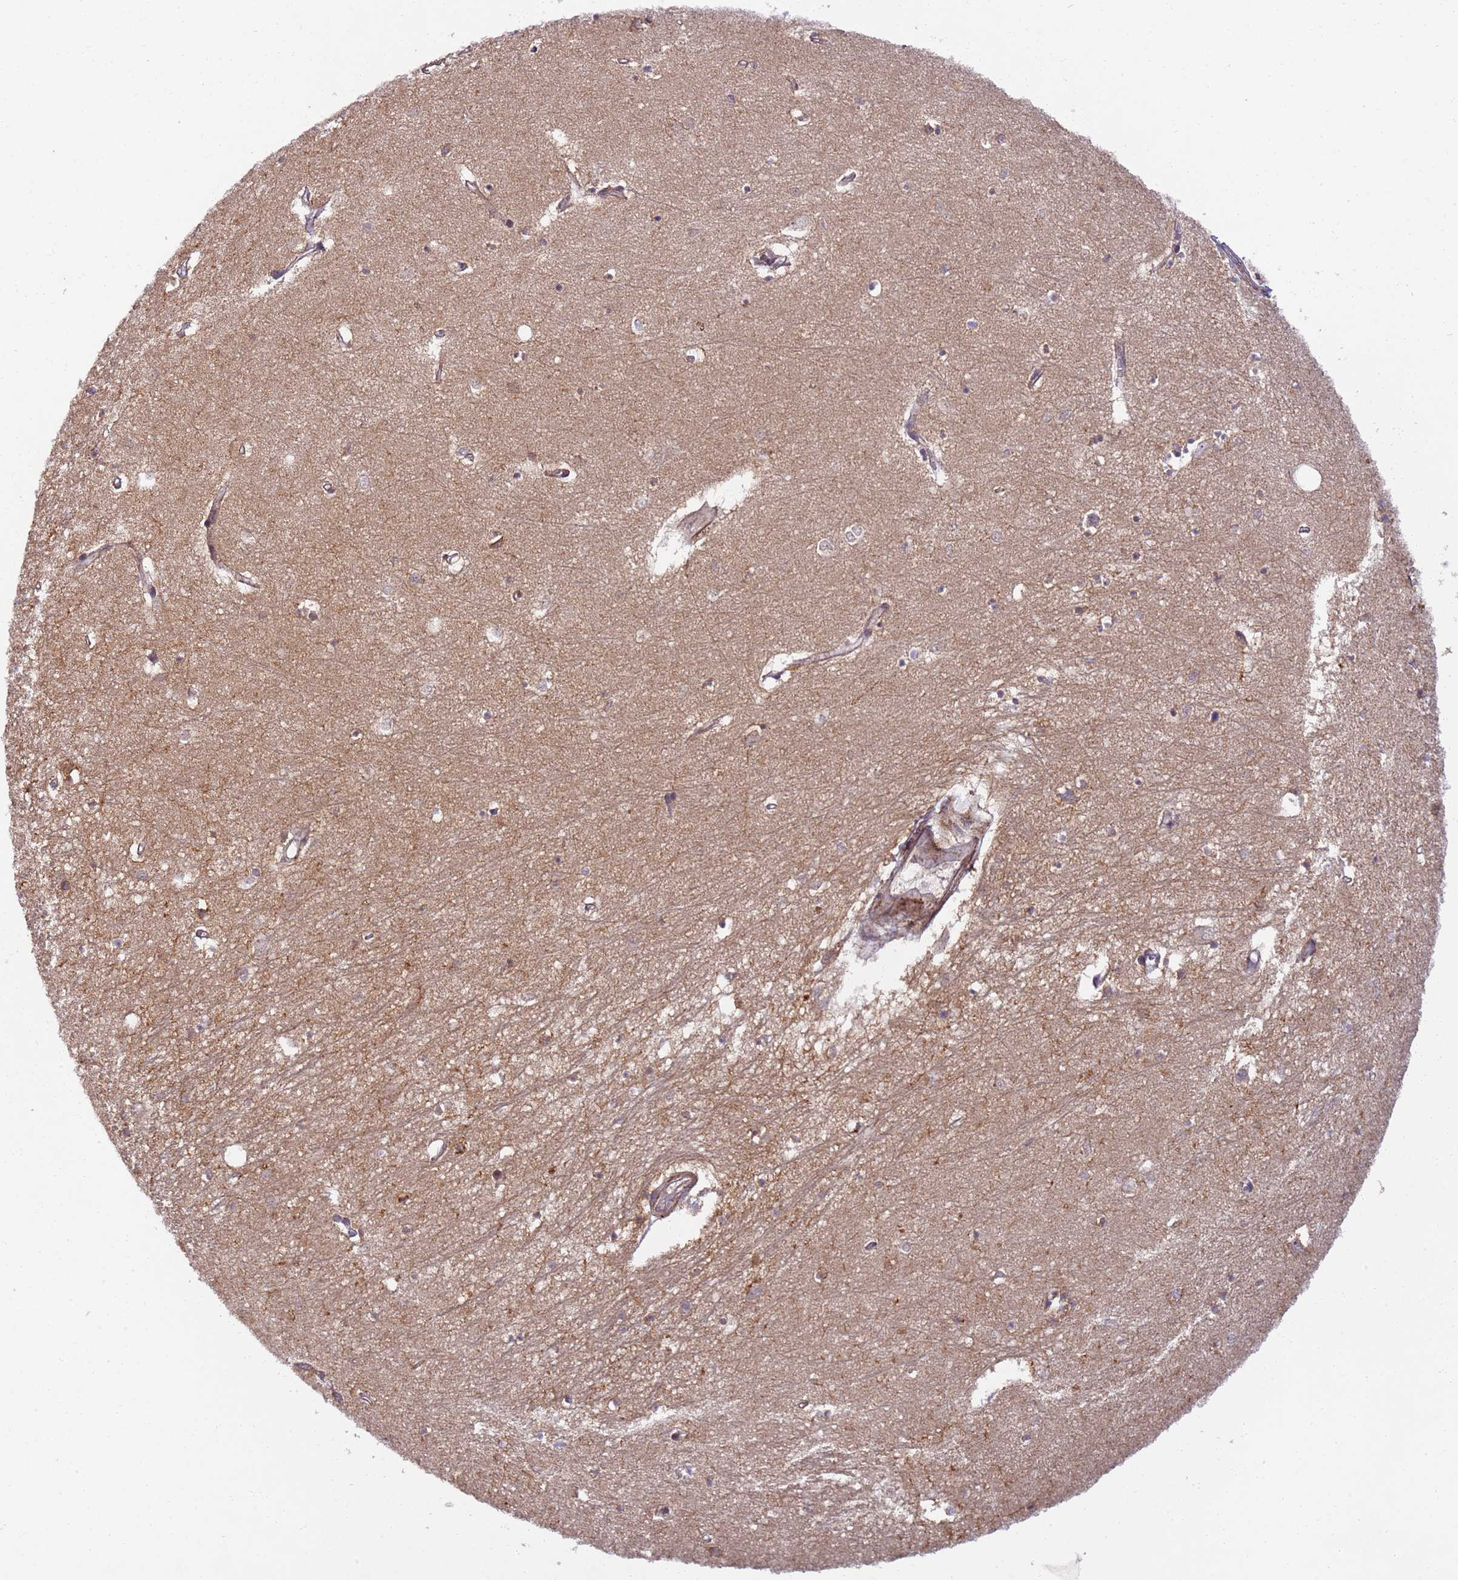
{"staining": {"intensity": "weak", "quantity": "25%-75%", "location": "cytoplasmic/membranous"}, "tissue": "hippocampus", "cell_type": "Glial cells", "image_type": "normal", "snomed": [{"axis": "morphology", "description": "Normal tissue, NOS"}, {"axis": "topography", "description": "Hippocampus"}], "caption": "This is an image of immunohistochemistry staining of unremarkable hippocampus, which shows weak positivity in the cytoplasmic/membranous of glial cells.", "gene": "RAPGEF3", "patient": {"sex": "female", "age": 64}}